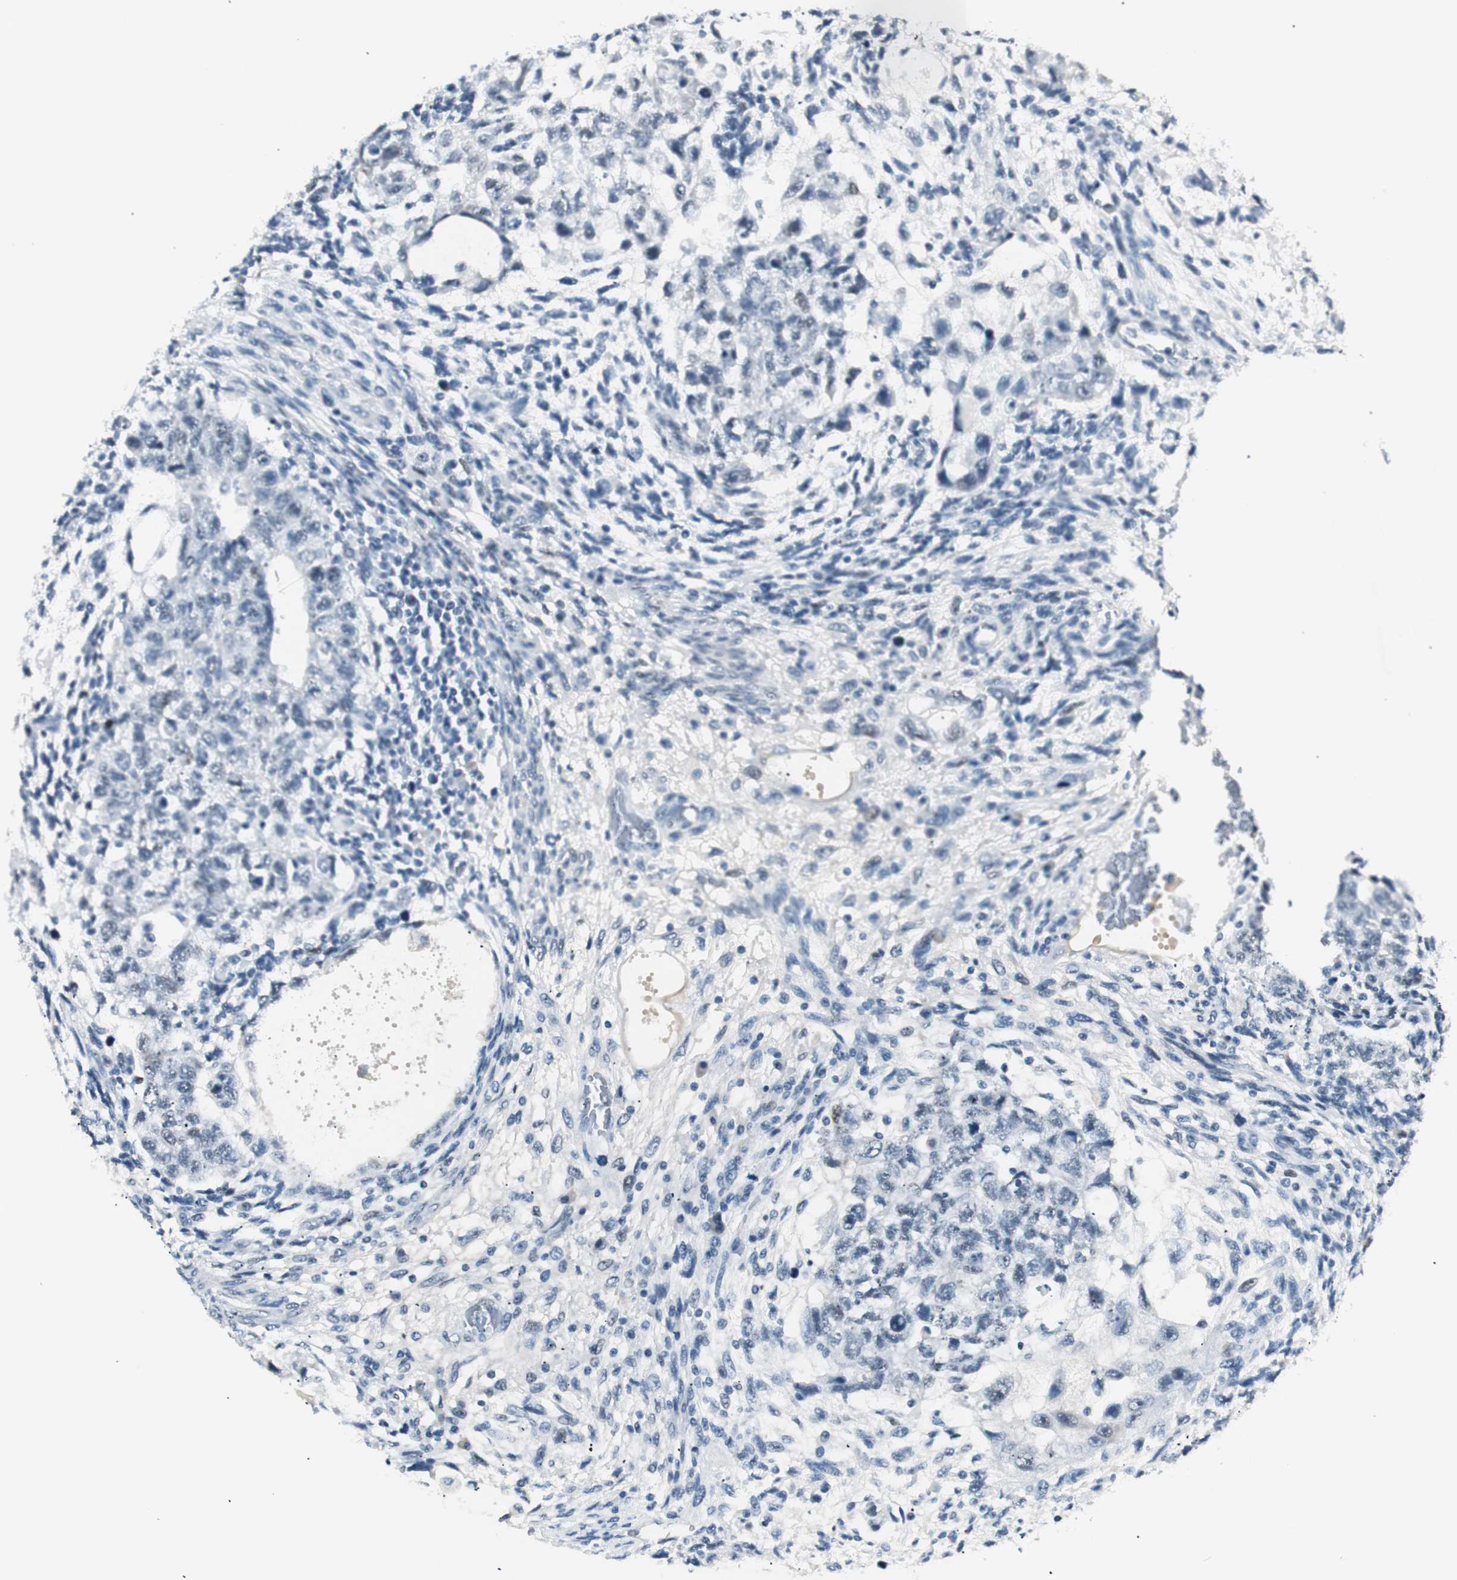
{"staining": {"intensity": "negative", "quantity": "none", "location": "none"}, "tissue": "testis cancer", "cell_type": "Tumor cells", "image_type": "cancer", "snomed": [{"axis": "morphology", "description": "Normal tissue, NOS"}, {"axis": "morphology", "description": "Carcinoma, Embryonal, NOS"}, {"axis": "topography", "description": "Testis"}], "caption": "There is no significant expression in tumor cells of testis cancer.", "gene": "HOXB13", "patient": {"sex": "male", "age": 36}}